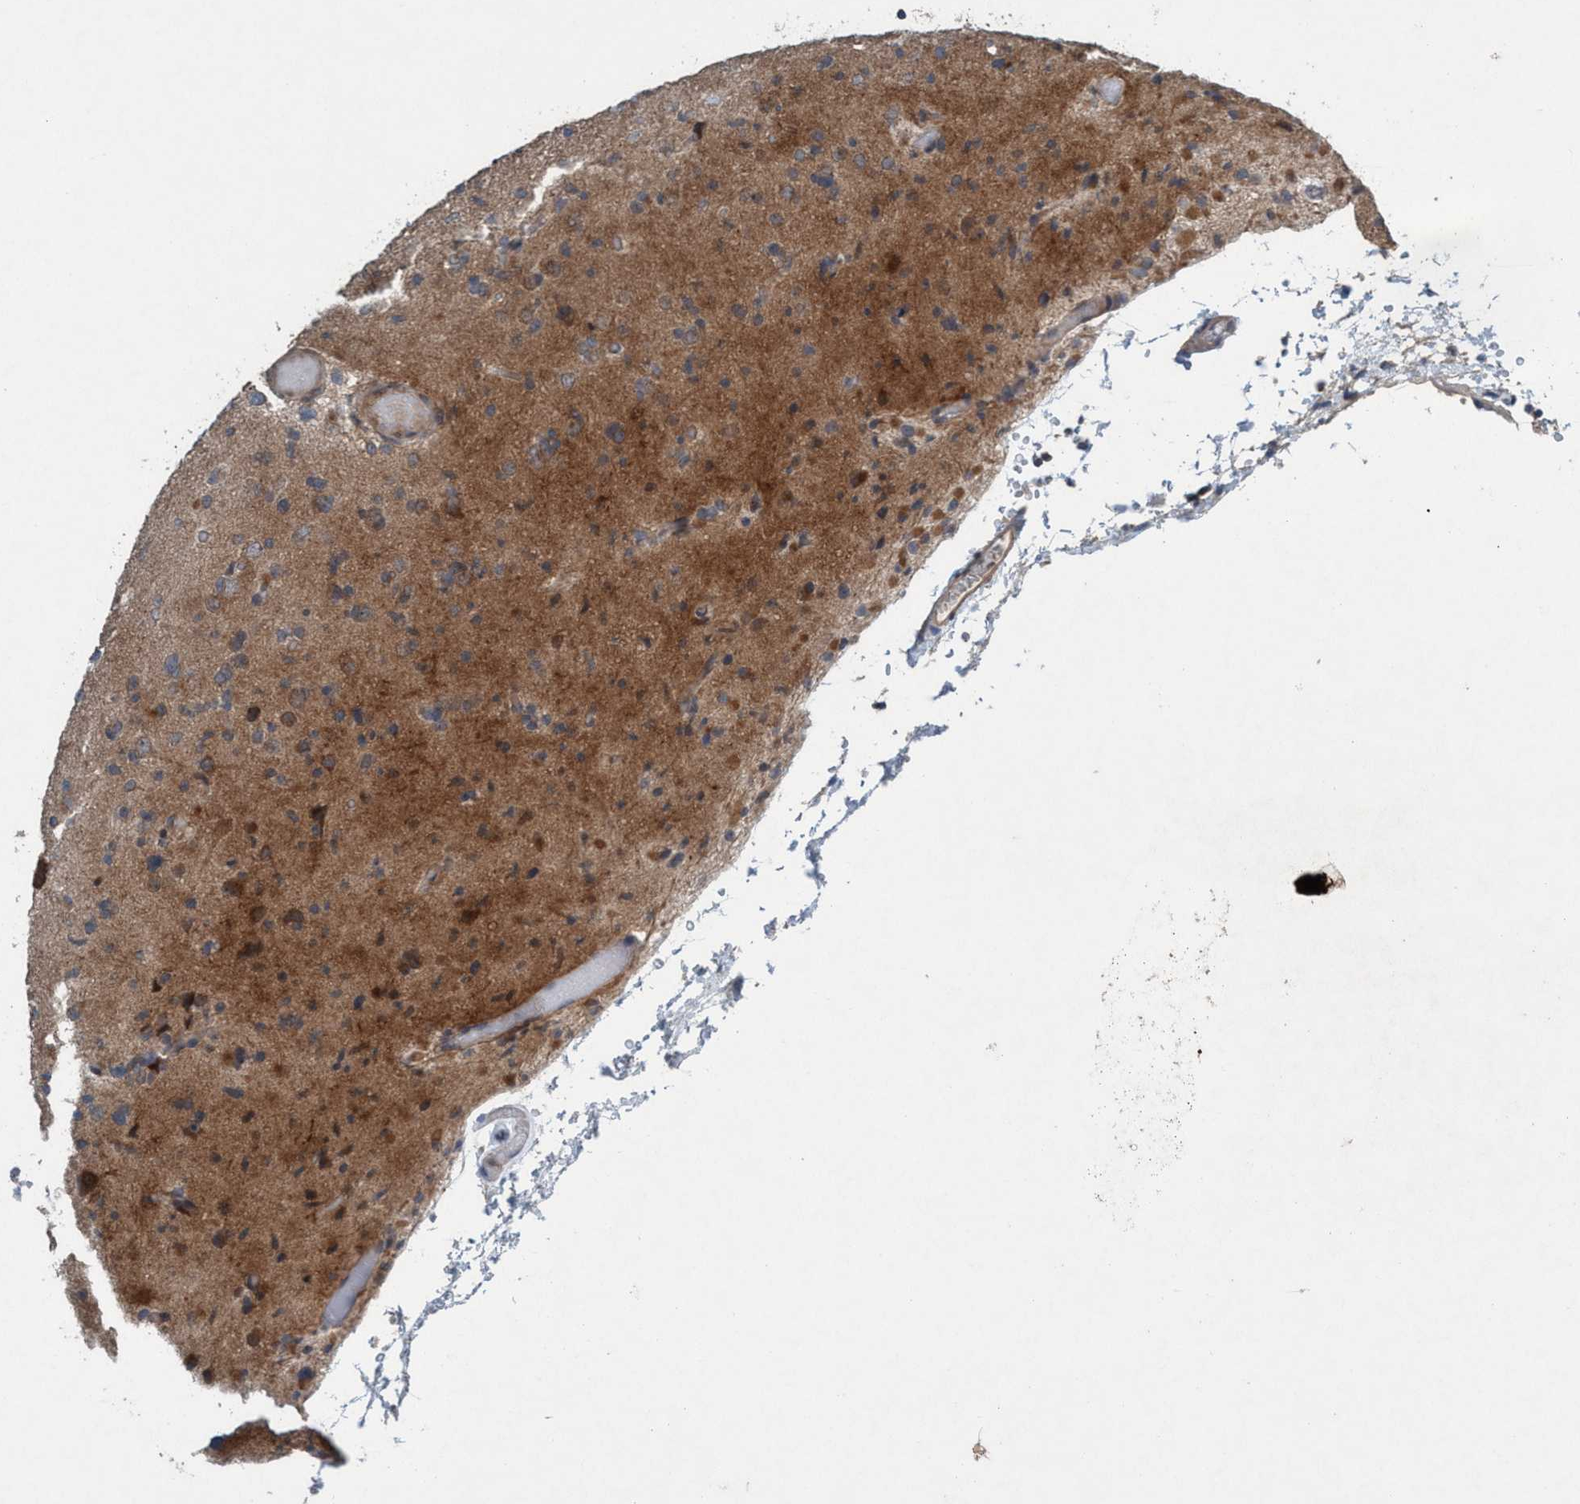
{"staining": {"intensity": "moderate", "quantity": "<25%", "location": "cytoplasmic/membranous"}, "tissue": "glioma", "cell_type": "Tumor cells", "image_type": "cancer", "snomed": [{"axis": "morphology", "description": "Glioma, malignant, Low grade"}, {"axis": "topography", "description": "Brain"}], "caption": "Moderate cytoplasmic/membranous staining is seen in about <25% of tumor cells in malignant glioma (low-grade).", "gene": "NISCH", "patient": {"sex": "female", "age": 22}}